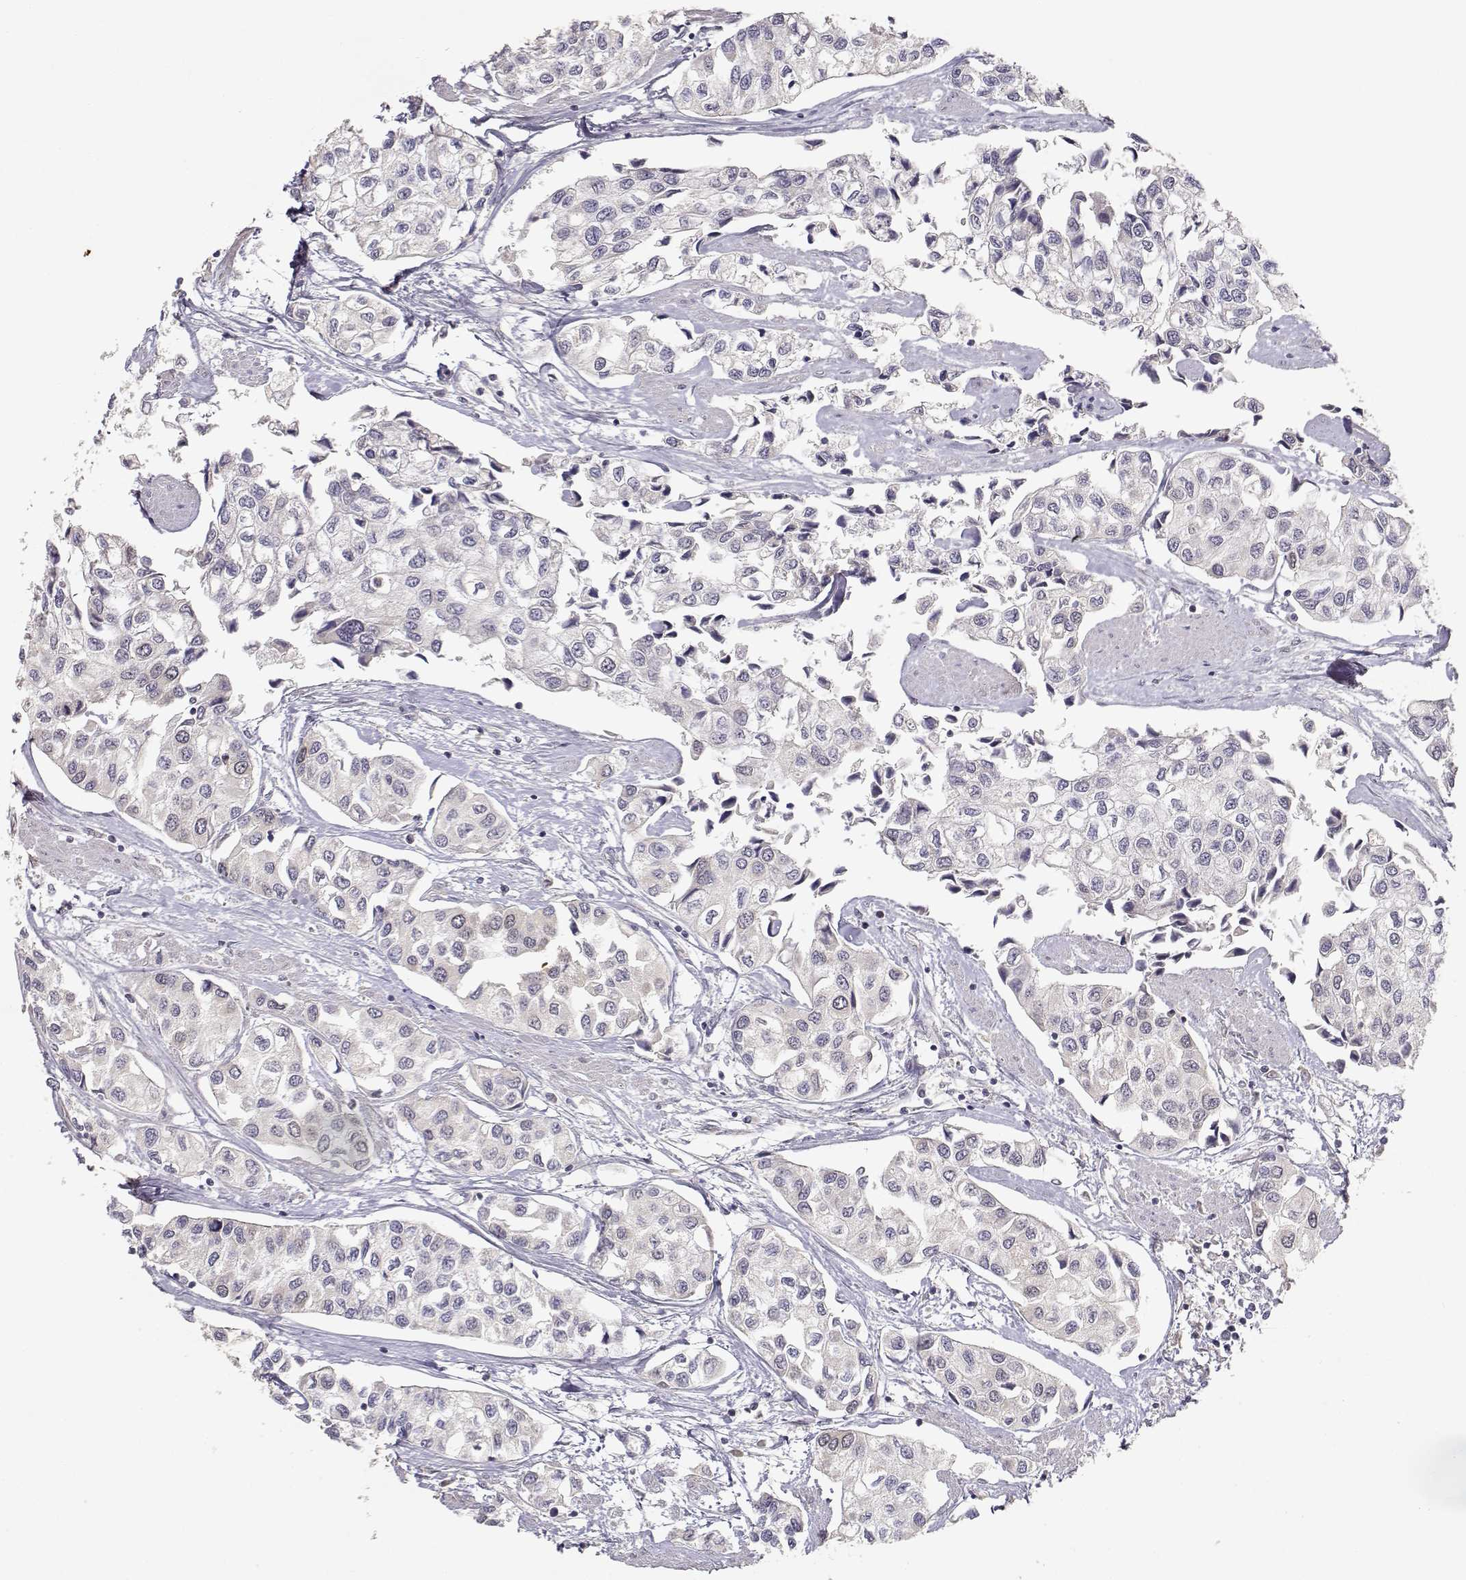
{"staining": {"intensity": "negative", "quantity": "none", "location": "none"}, "tissue": "urothelial cancer", "cell_type": "Tumor cells", "image_type": "cancer", "snomed": [{"axis": "morphology", "description": "Urothelial carcinoma, High grade"}, {"axis": "topography", "description": "Urinary bladder"}], "caption": "Immunohistochemistry (IHC) histopathology image of neoplastic tissue: urothelial carcinoma (high-grade) stained with DAB (3,3'-diaminobenzidine) demonstrates no significant protein expression in tumor cells.", "gene": "RAD51", "patient": {"sex": "male", "age": 73}}